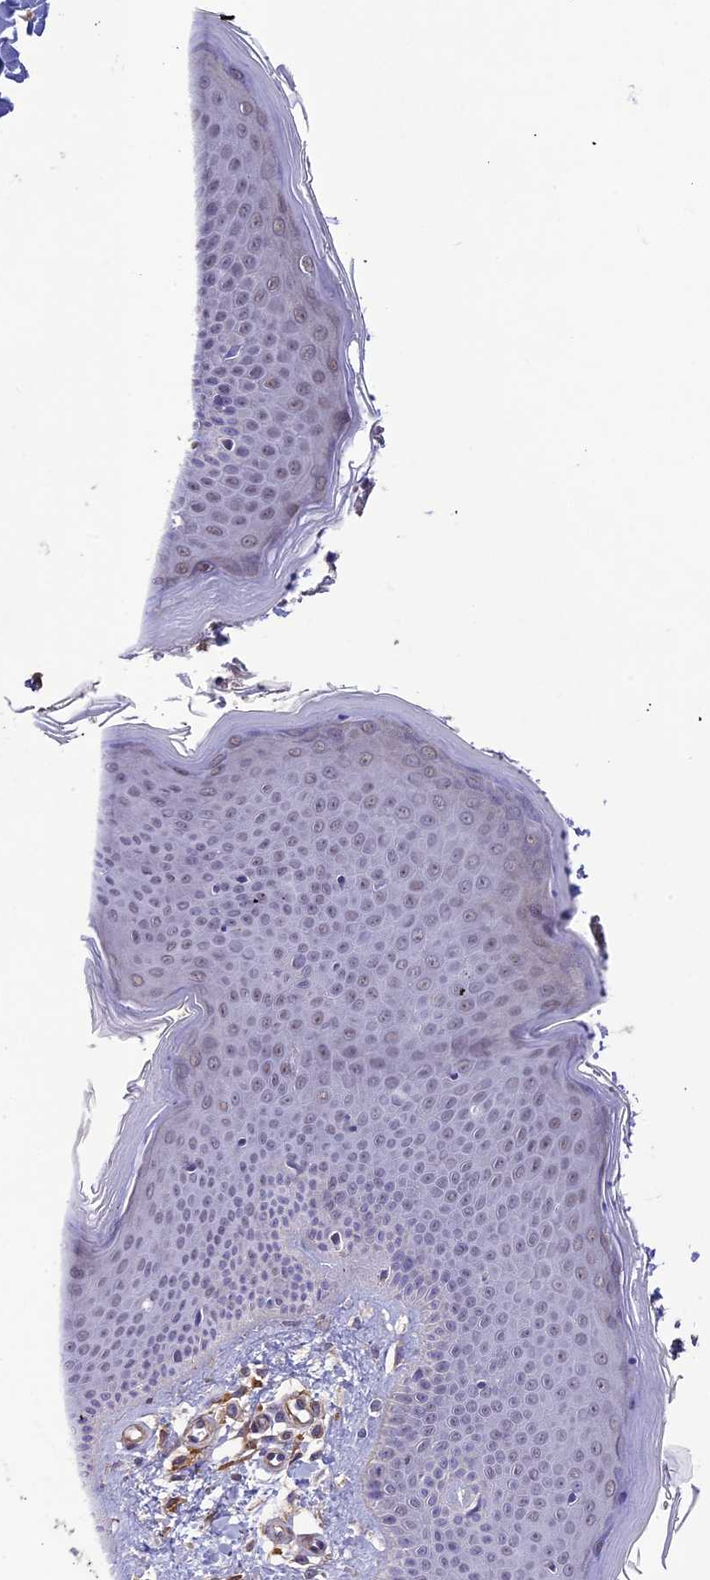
{"staining": {"intensity": "negative", "quantity": "none", "location": "none"}, "tissue": "skin", "cell_type": "Fibroblasts", "image_type": "normal", "snomed": [{"axis": "morphology", "description": "Normal tissue, NOS"}, {"axis": "topography", "description": "Skin"}], "caption": "A high-resolution photomicrograph shows IHC staining of normal skin, which displays no significant expression in fibroblasts. Brightfield microscopy of immunohistochemistry stained with DAB (3,3'-diaminobenzidine) (brown) and hematoxylin (blue), captured at high magnification.", "gene": "TNS1", "patient": {"sex": "male", "age": 36}}